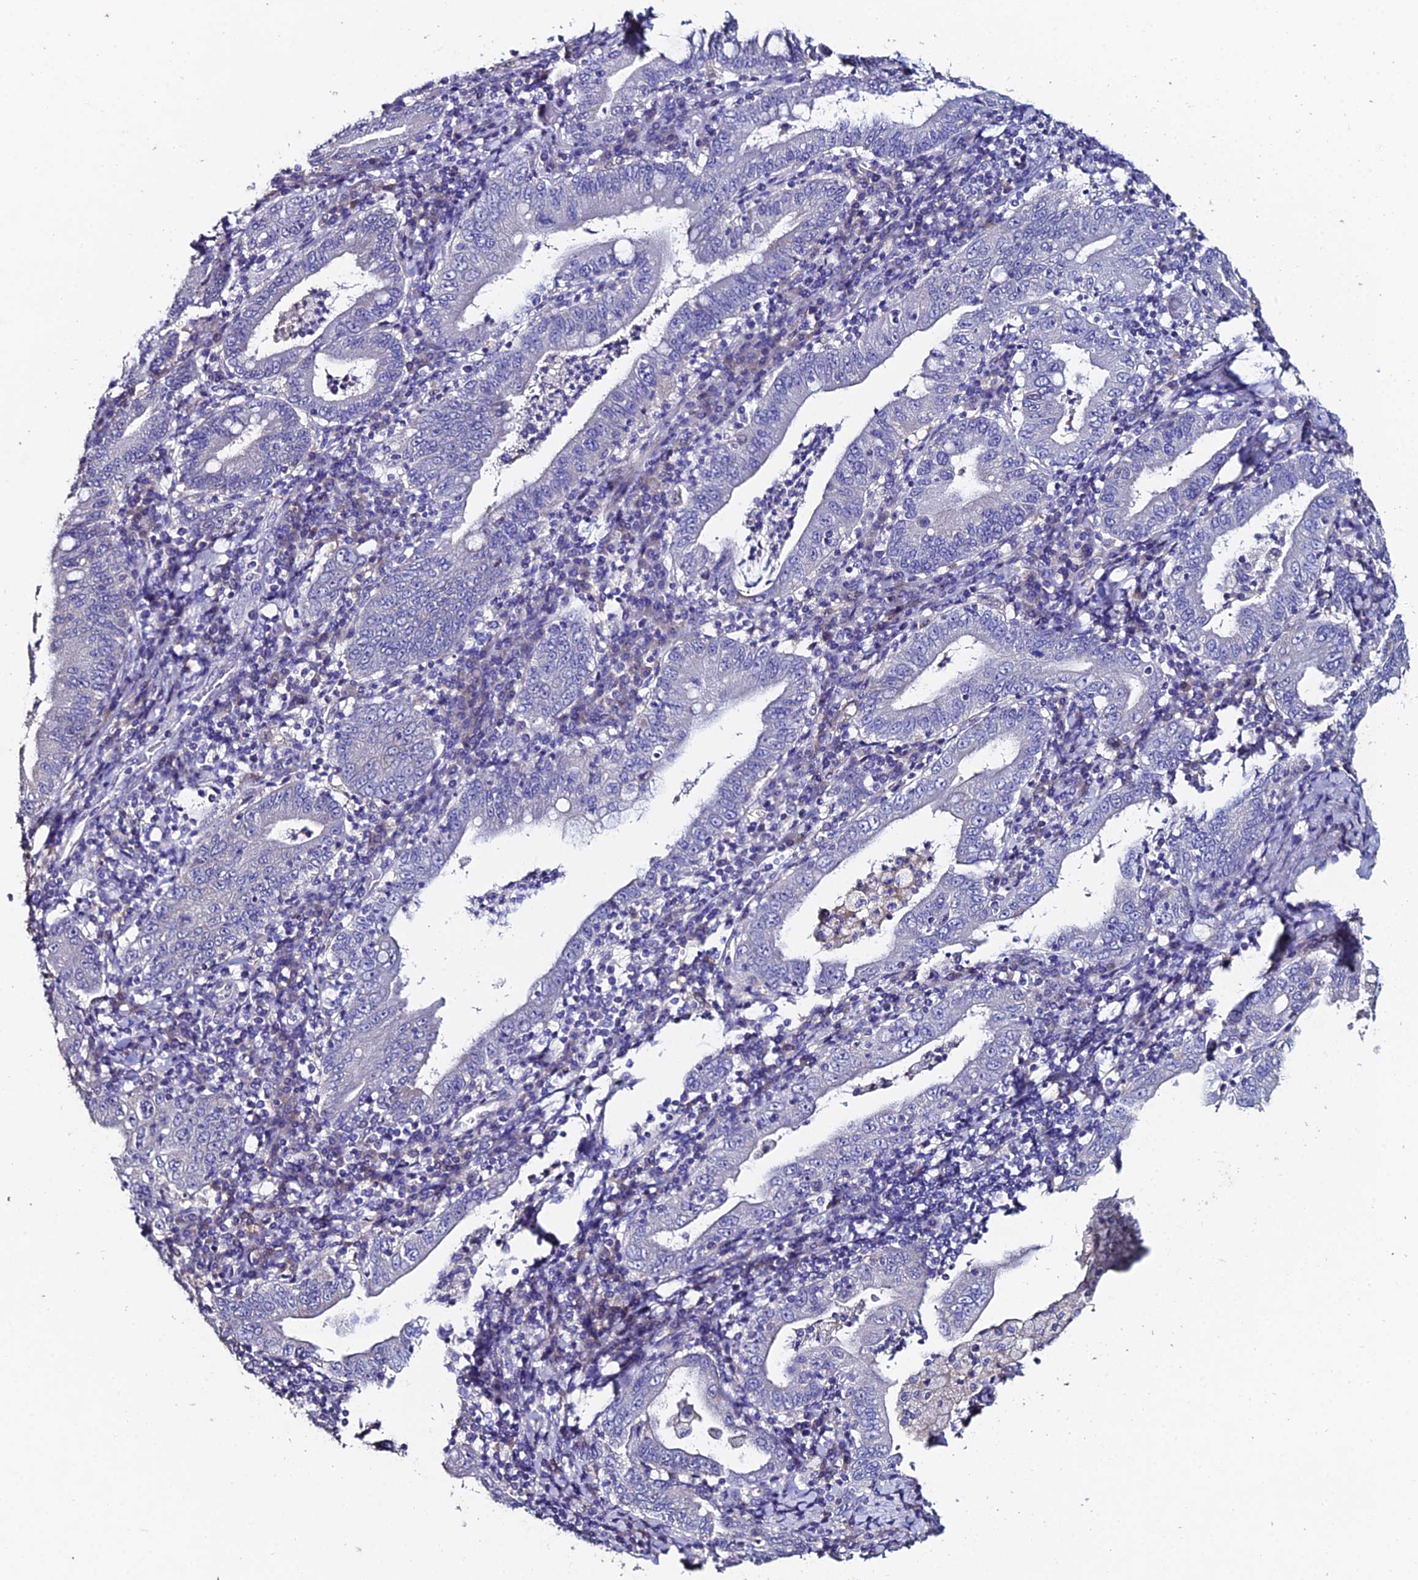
{"staining": {"intensity": "negative", "quantity": "none", "location": "none"}, "tissue": "stomach cancer", "cell_type": "Tumor cells", "image_type": "cancer", "snomed": [{"axis": "morphology", "description": "Normal tissue, NOS"}, {"axis": "morphology", "description": "Adenocarcinoma, NOS"}, {"axis": "topography", "description": "Esophagus"}, {"axis": "topography", "description": "Stomach, upper"}, {"axis": "topography", "description": "Peripheral nerve tissue"}], "caption": "Photomicrograph shows no protein staining in tumor cells of stomach cancer (adenocarcinoma) tissue. The staining was performed using DAB (3,3'-diaminobenzidine) to visualize the protein expression in brown, while the nuclei were stained in blue with hematoxylin (Magnification: 20x).", "gene": "ESRRG", "patient": {"sex": "male", "age": 62}}